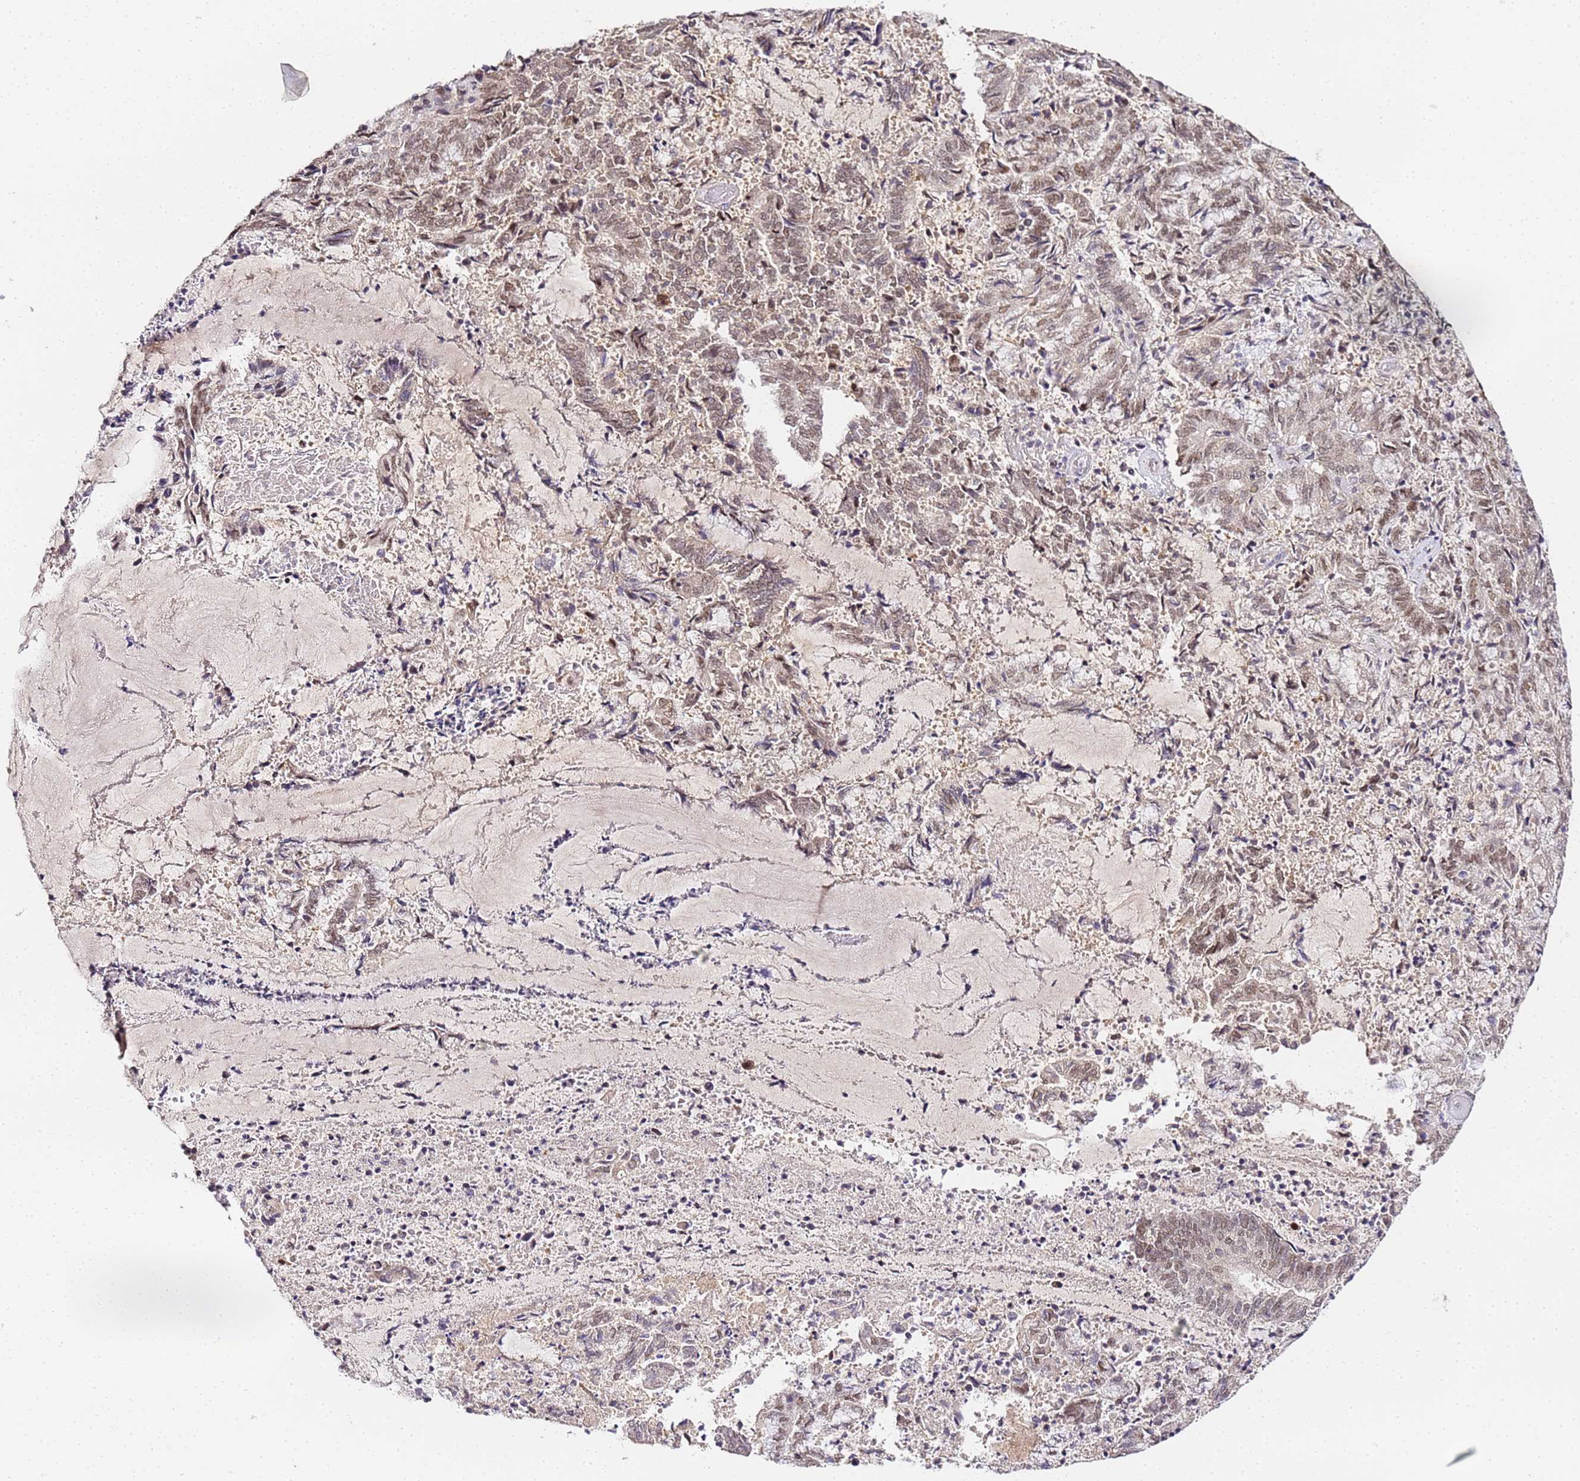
{"staining": {"intensity": "weak", "quantity": "25%-75%", "location": "cytoplasmic/membranous,nuclear"}, "tissue": "endometrial cancer", "cell_type": "Tumor cells", "image_type": "cancer", "snomed": [{"axis": "morphology", "description": "Adenocarcinoma, NOS"}, {"axis": "topography", "description": "Endometrium"}], "caption": "DAB (3,3'-diaminobenzidine) immunohistochemical staining of human endometrial cancer (adenocarcinoma) demonstrates weak cytoplasmic/membranous and nuclear protein expression in approximately 25%-75% of tumor cells.", "gene": "LSM3", "patient": {"sex": "female", "age": 80}}